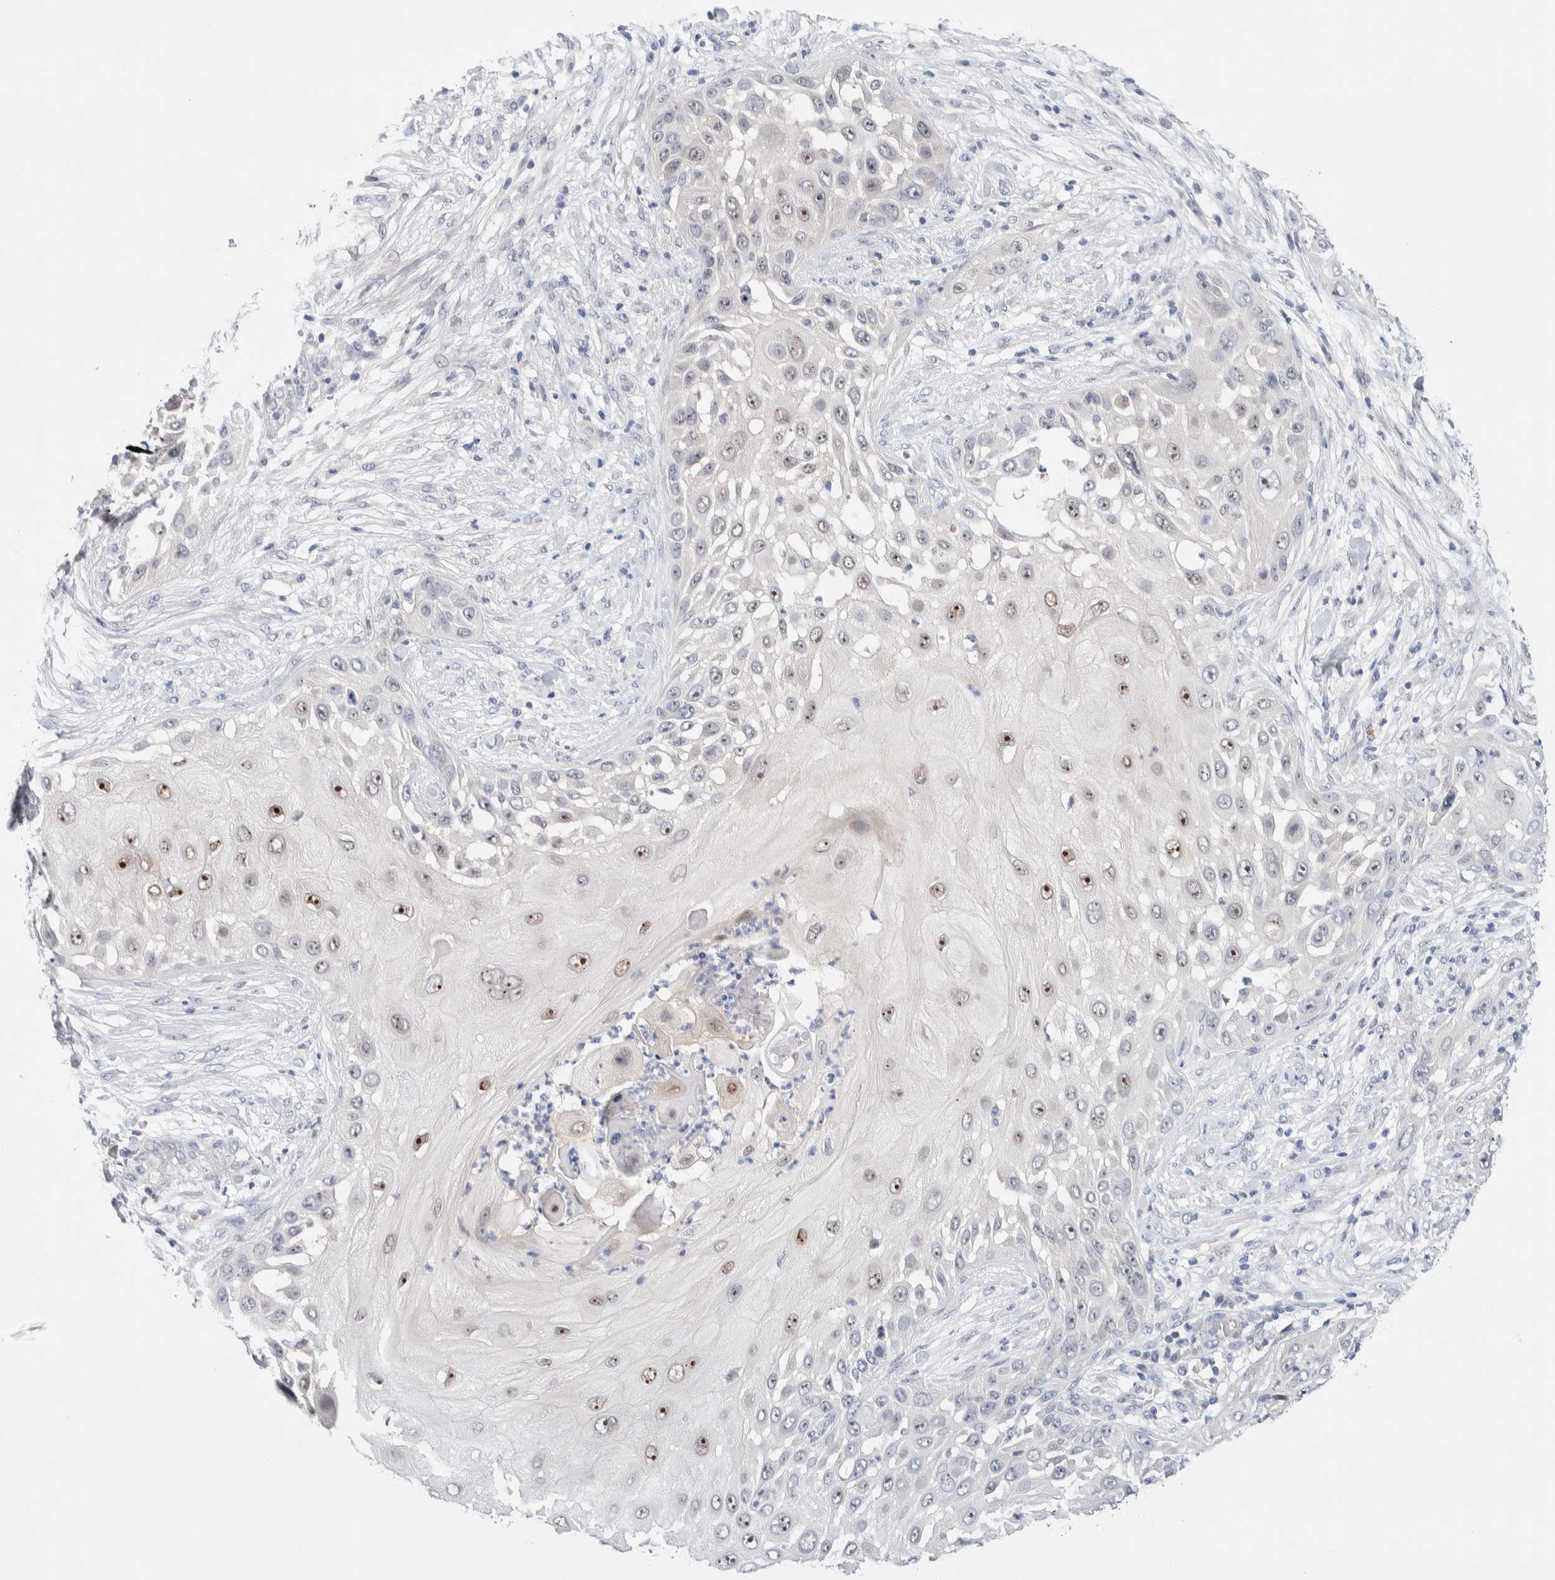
{"staining": {"intensity": "strong", "quantity": "<25%", "location": "nuclear"}, "tissue": "skin cancer", "cell_type": "Tumor cells", "image_type": "cancer", "snomed": [{"axis": "morphology", "description": "Squamous cell carcinoma, NOS"}, {"axis": "topography", "description": "Skin"}], "caption": "IHC histopathology image of squamous cell carcinoma (skin) stained for a protein (brown), which reveals medium levels of strong nuclear positivity in approximately <25% of tumor cells.", "gene": "DNAJB6", "patient": {"sex": "female", "age": 44}}